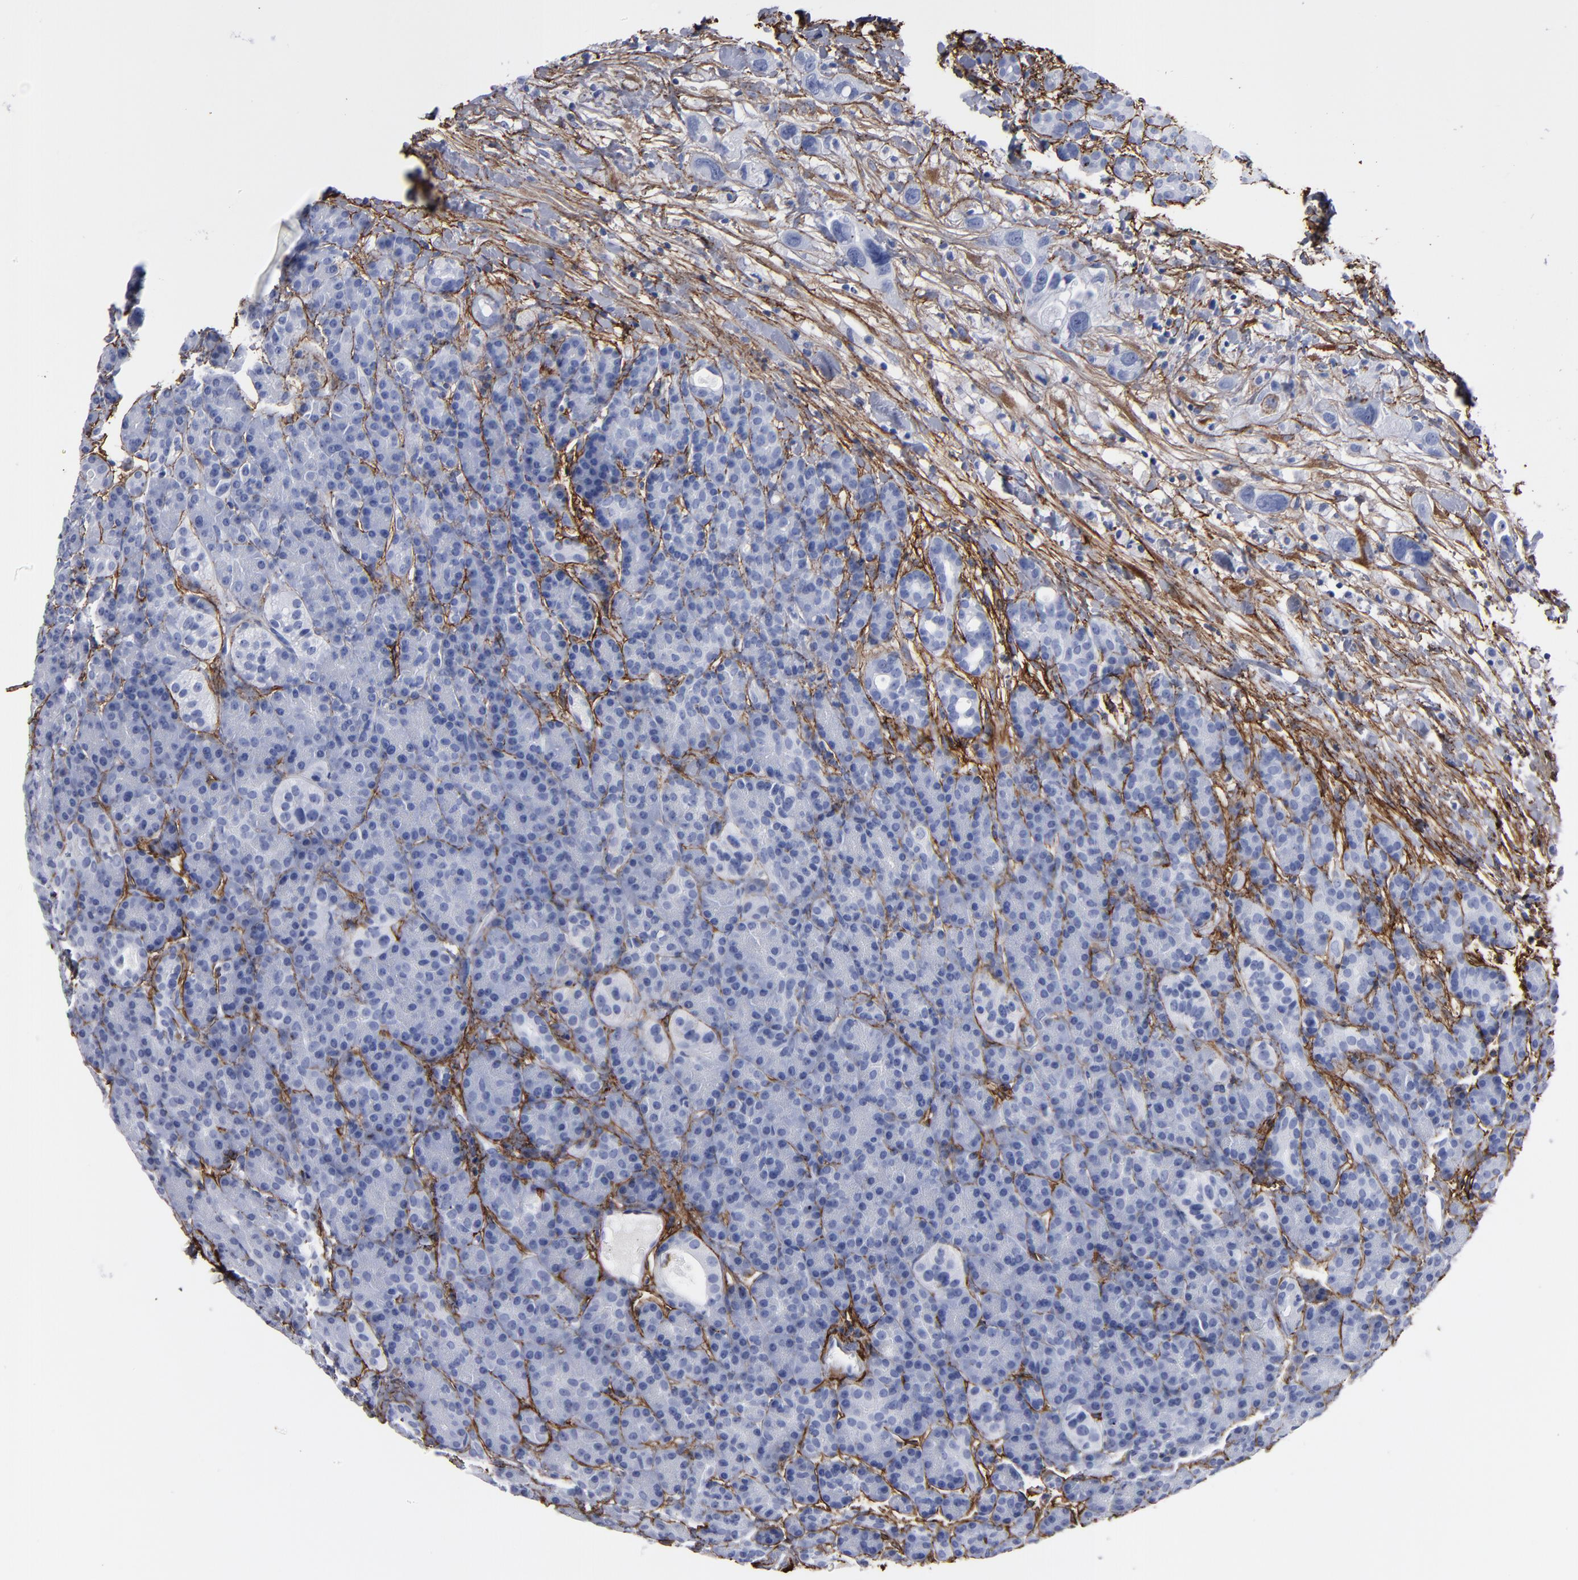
{"staining": {"intensity": "negative", "quantity": "none", "location": "none"}, "tissue": "pancreas", "cell_type": "Exocrine glandular cells", "image_type": "normal", "snomed": [{"axis": "morphology", "description": "Normal tissue, NOS"}, {"axis": "topography", "description": "Pancreas"}], "caption": "Immunohistochemistry photomicrograph of unremarkable pancreas: human pancreas stained with DAB (3,3'-diaminobenzidine) reveals no significant protein staining in exocrine glandular cells. The staining is performed using DAB (3,3'-diaminobenzidine) brown chromogen with nuclei counter-stained in using hematoxylin.", "gene": "EMILIN1", "patient": {"sex": "female", "age": 77}}